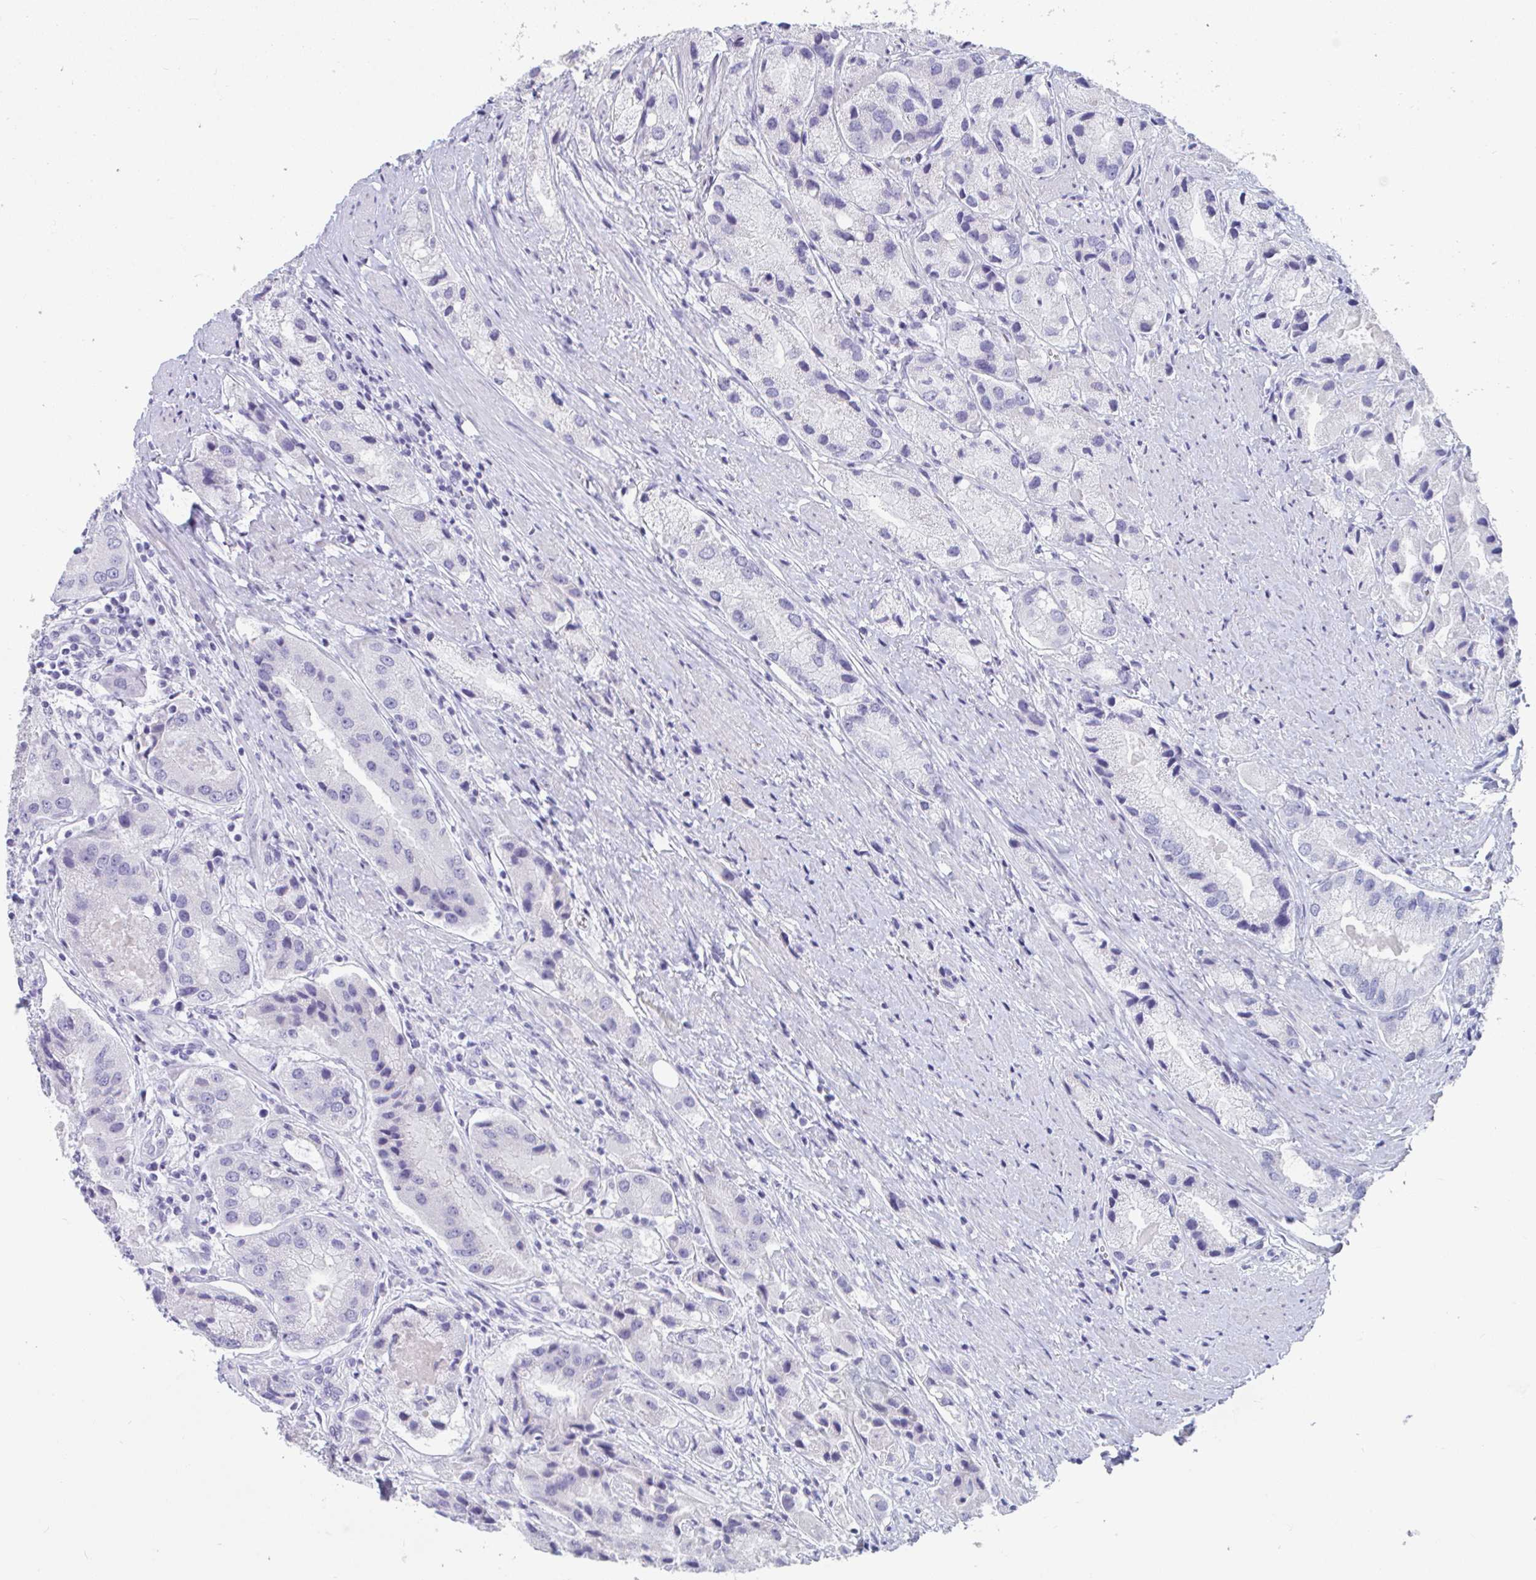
{"staining": {"intensity": "negative", "quantity": "none", "location": "none"}, "tissue": "prostate cancer", "cell_type": "Tumor cells", "image_type": "cancer", "snomed": [{"axis": "morphology", "description": "Adenocarcinoma, Low grade"}, {"axis": "topography", "description": "Prostate"}], "caption": "IHC of human prostate adenocarcinoma (low-grade) reveals no positivity in tumor cells.", "gene": "TTC30B", "patient": {"sex": "male", "age": 69}}